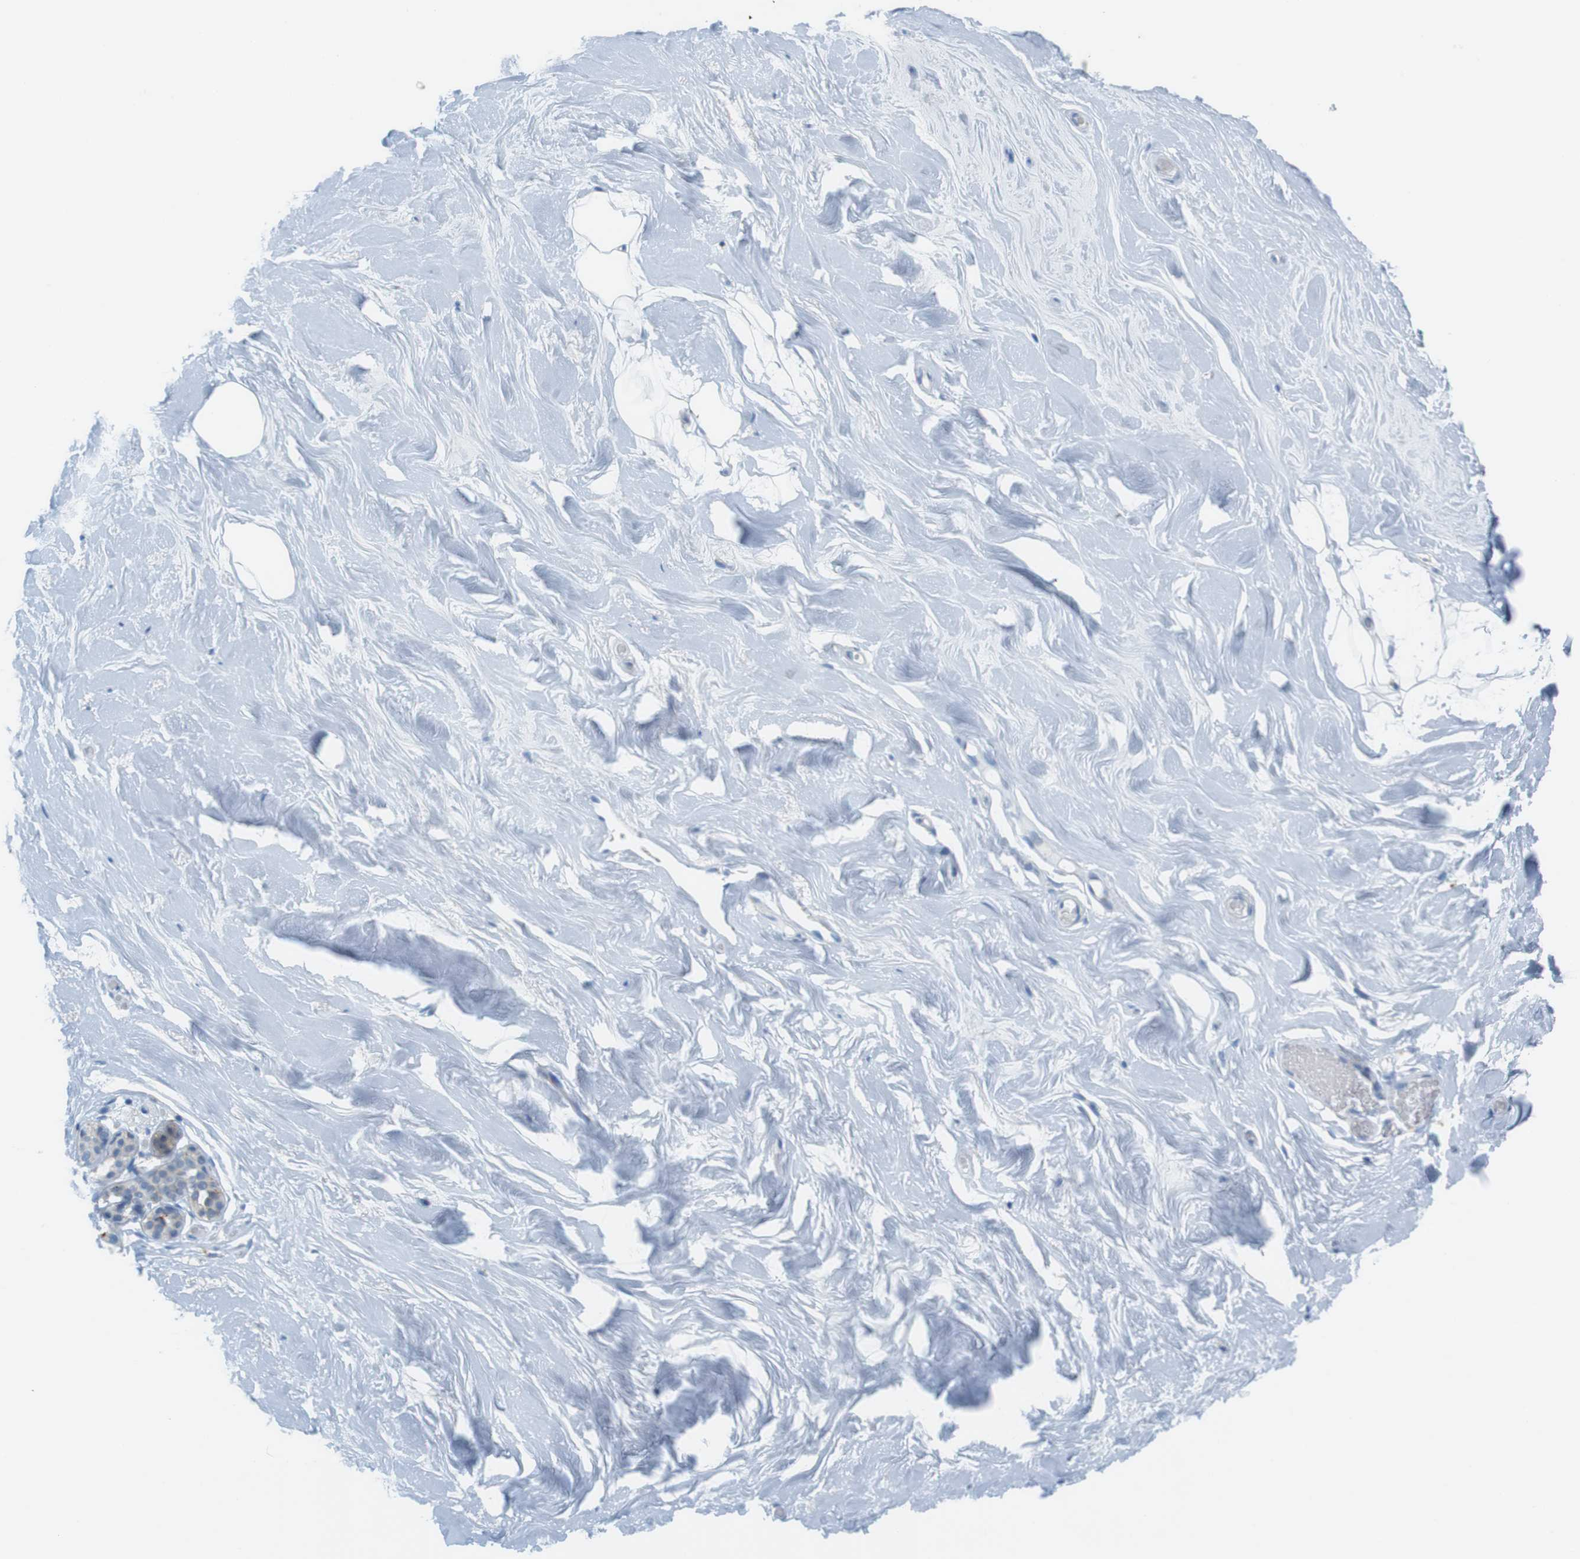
{"staining": {"intensity": "negative", "quantity": "none", "location": "none"}, "tissue": "breast", "cell_type": "Adipocytes", "image_type": "normal", "snomed": [{"axis": "morphology", "description": "Normal tissue, NOS"}, {"axis": "topography", "description": "Breast"}], "caption": "The micrograph reveals no staining of adipocytes in unremarkable breast. The staining was performed using DAB (3,3'-diaminobenzidine) to visualize the protein expression in brown, while the nuclei were stained in blue with hematoxylin (Magnification: 20x).", "gene": "YIPF1", "patient": {"sex": "female", "age": 75}}